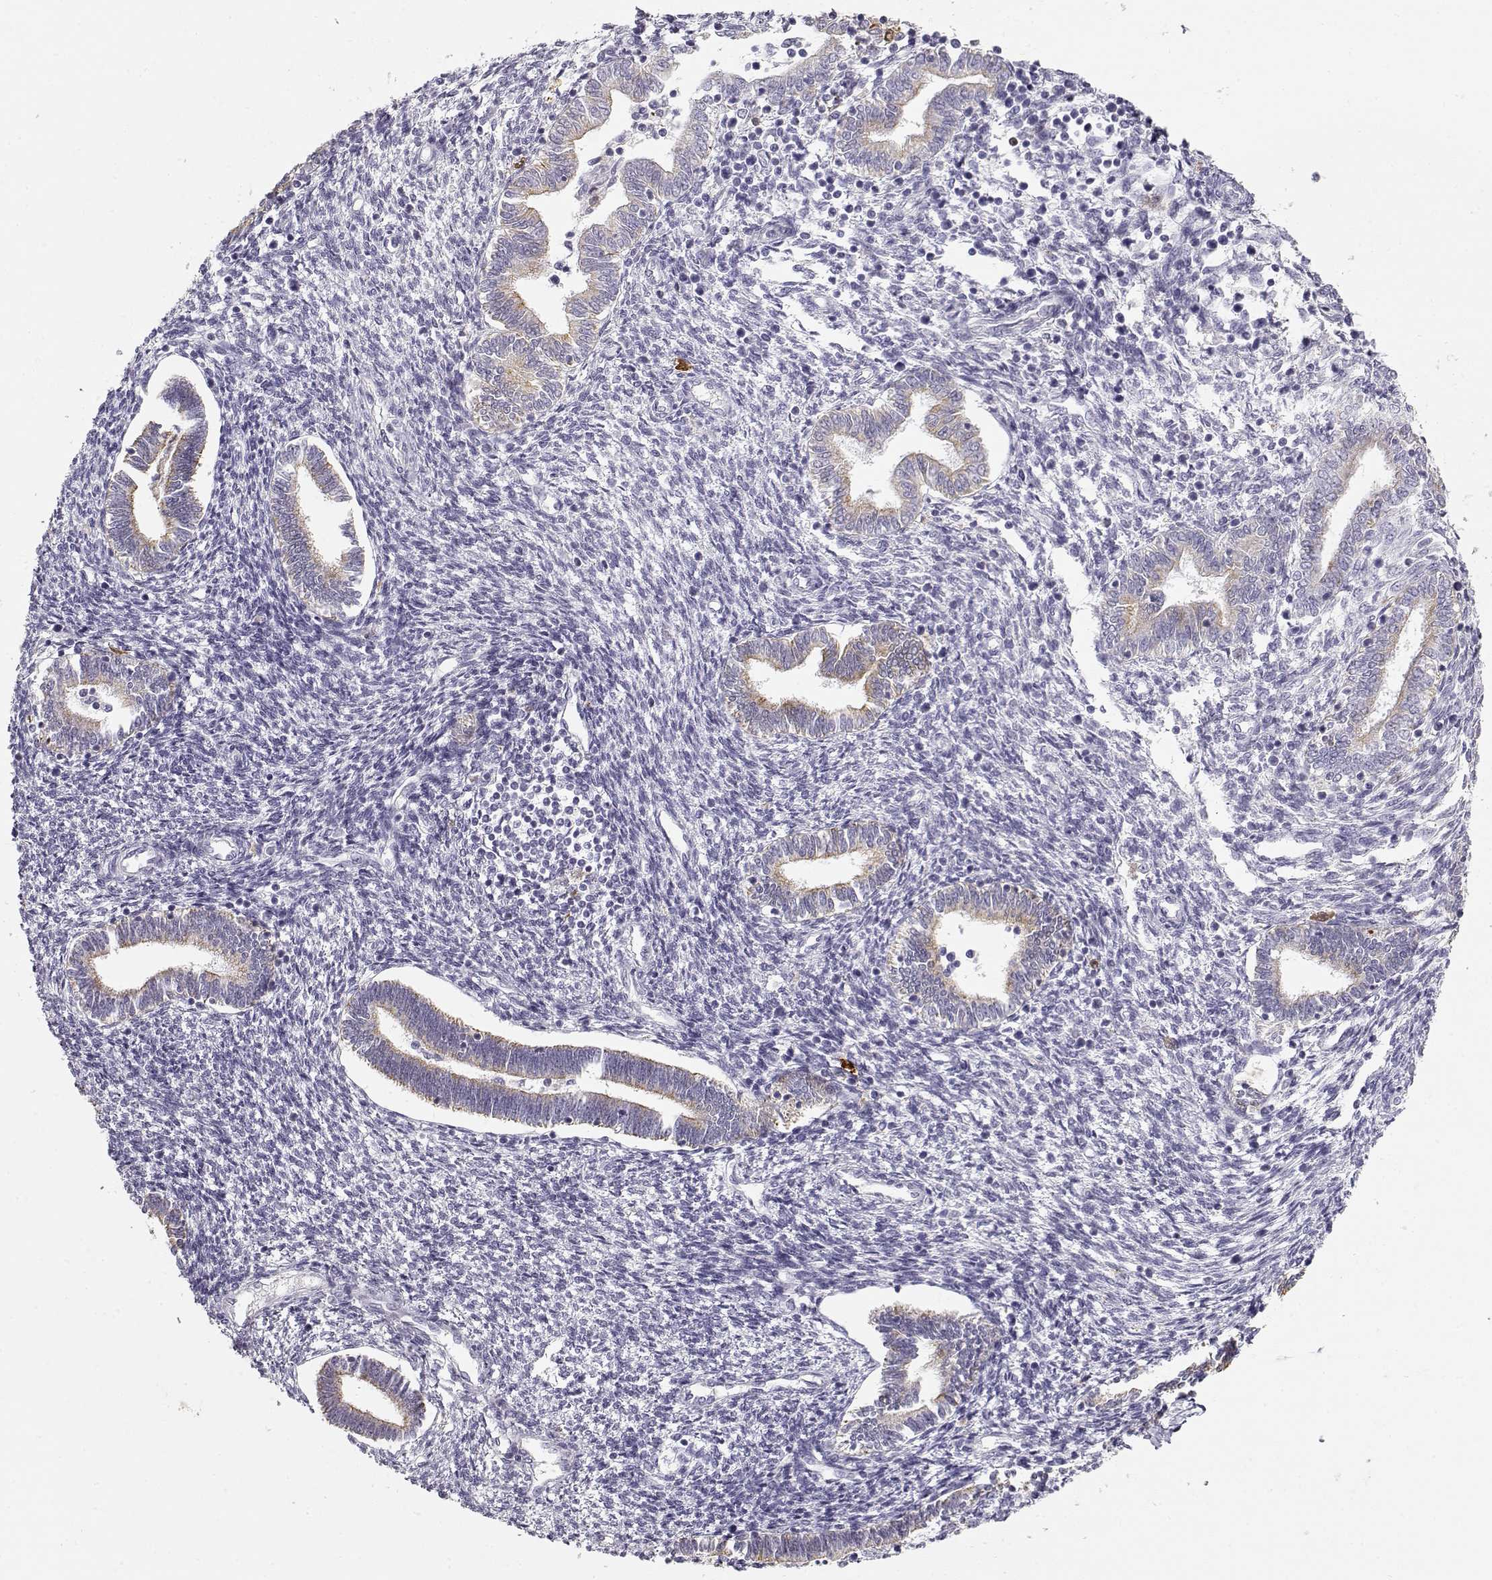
{"staining": {"intensity": "negative", "quantity": "none", "location": "none"}, "tissue": "endometrium", "cell_type": "Cells in endometrial stroma", "image_type": "normal", "snomed": [{"axis": "morphology", "description": "Normal tissue, NOS"}, {"axis": "topography", "description": "Endometrium"}], "caption": "Human endometrium stained for a protein using IHC shows no positivity in cells in endometrial stroma.", "gene": "S100B", "patient": {"sex": "female", "age": 42}}